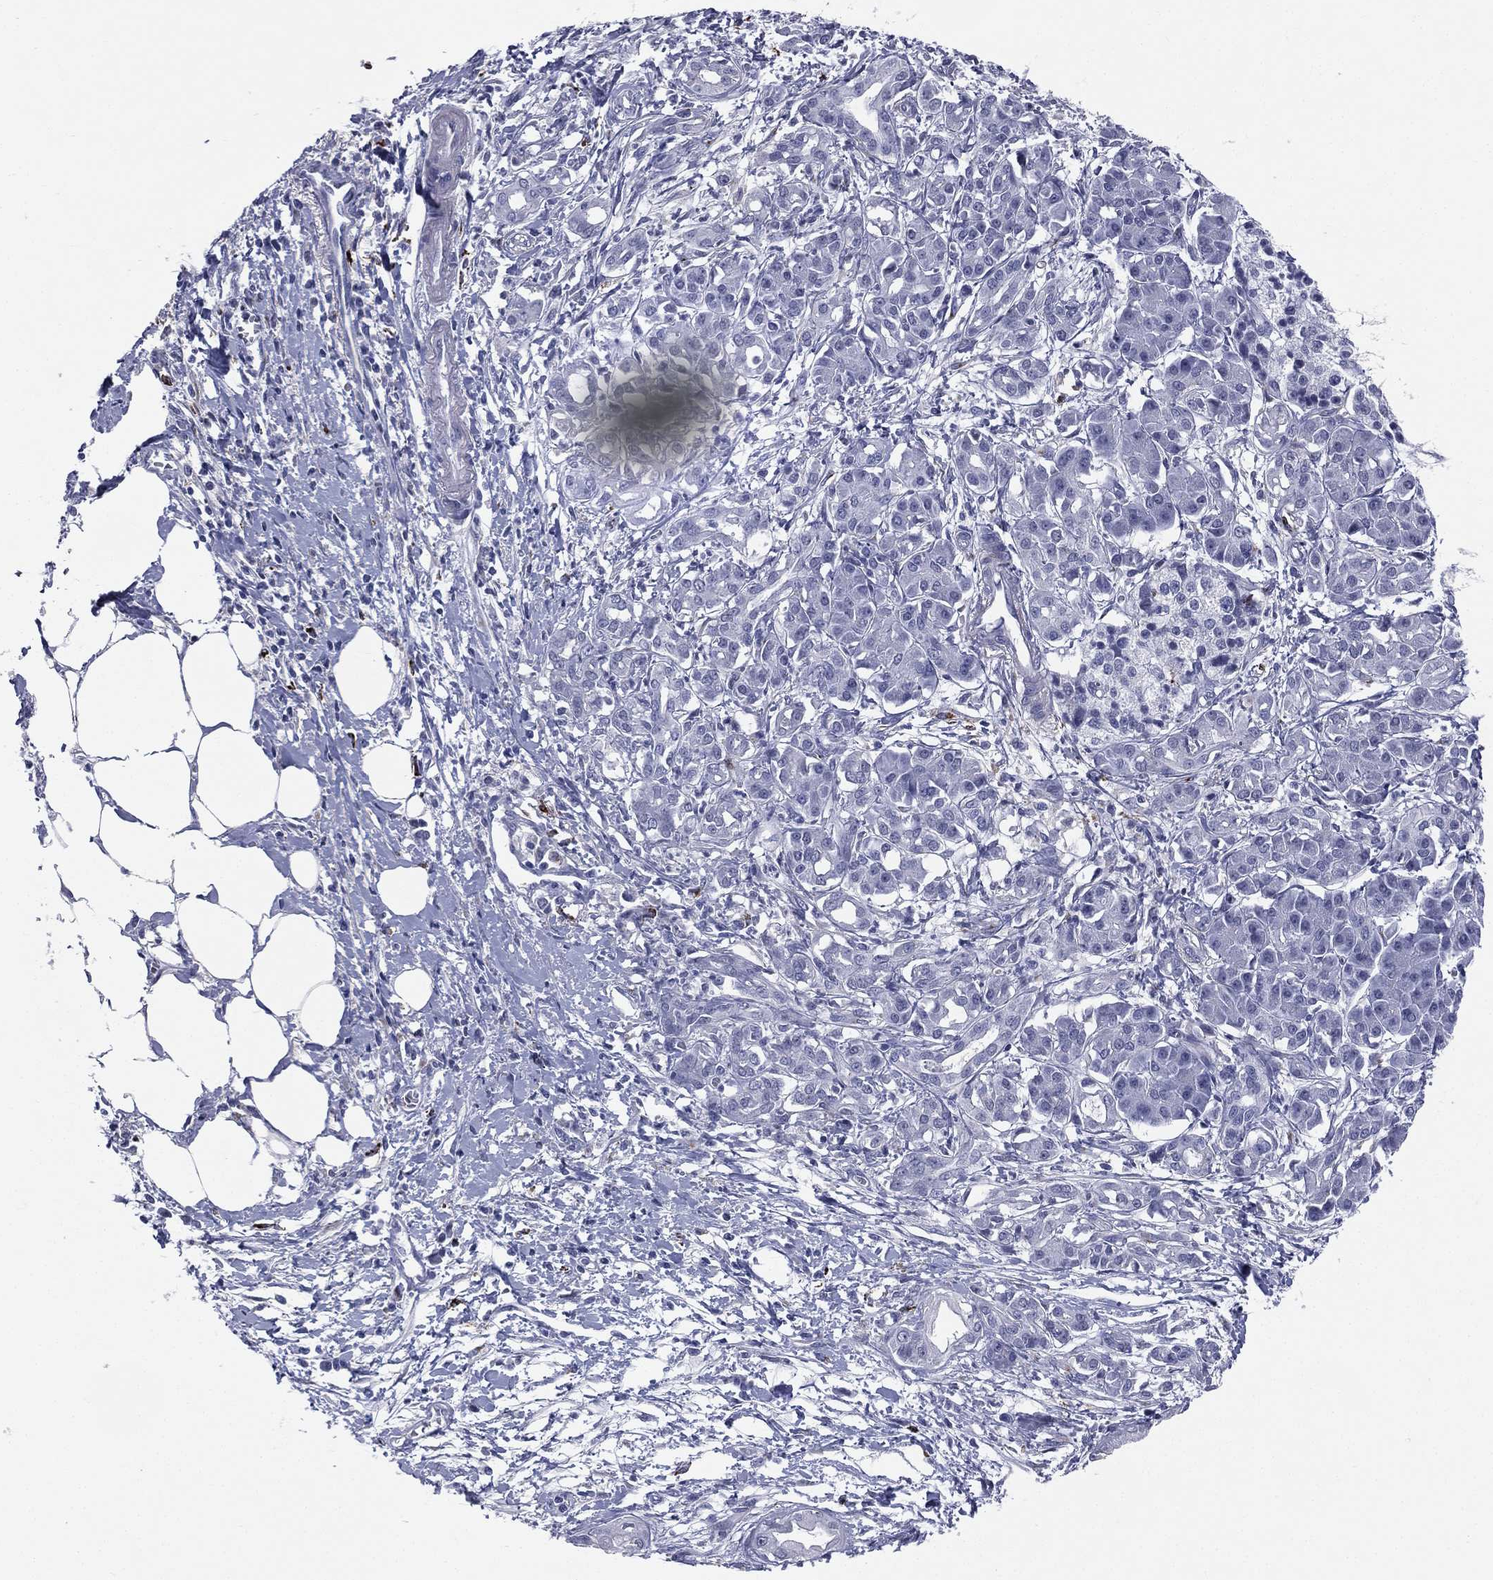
{"staining": {"intensity": "negative", "quantity": "none", "location": "none"}, "tissue": "pancreatic cancer", "cell_type": "Tumor cells", "image_type": "cancer", "snomed": [{"axis": "morphology", "description": "Adenocarcinoma, NOS"}, {"axis": "topography", "description": "Pancreas"}], "caption": "The IHC histopathology image has no significant staining in tumor cells of pancreatic cancer (adenocarcinoma) tissue. (Brightfield microscopy of DAB immunohistochemistry (IHC) at high magnification).", "gene": "HLA-DOA", "patient": {"sex": "male", "age": 72}}